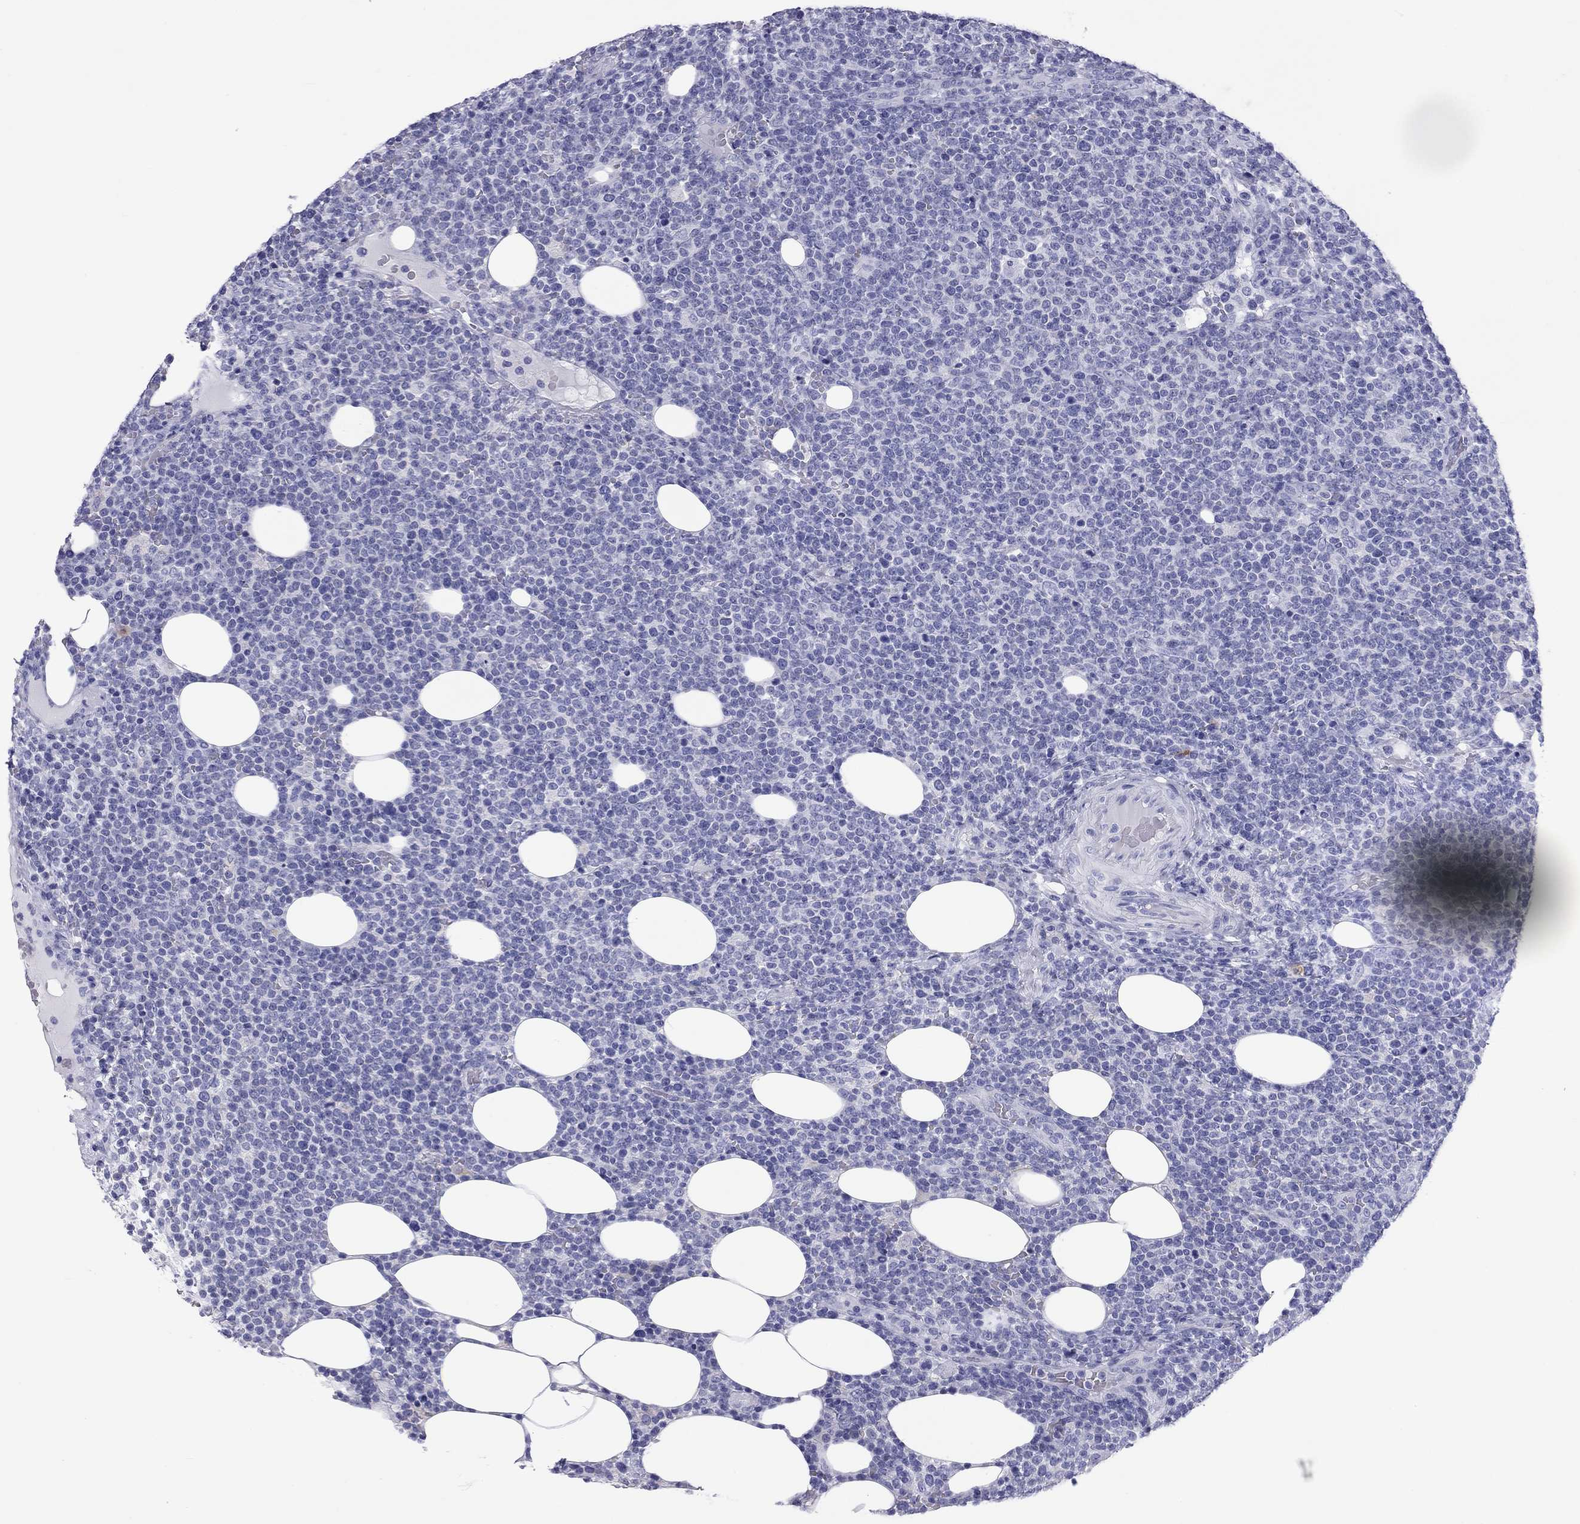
{"staining": {"intensity": "negative", "quantity": "none", "location": "none"}, "tissue": "lymphoma", "cell_type": "Tumor cells", "image_type": "cancer", "snomed": [{"axis": "morphology", "description": "Malignant lymphoma, non-Hodgkin's type, High grade"}, {"axis": "topography", "description": "Lymph node"}], "caption": "An image of human malignant lymphoma, non-Hodgkin's type (high-grade) is negative for staining in tumor cells.", "gene": "DPY19L2", "patient": {"sex": "male", "age": 61}}